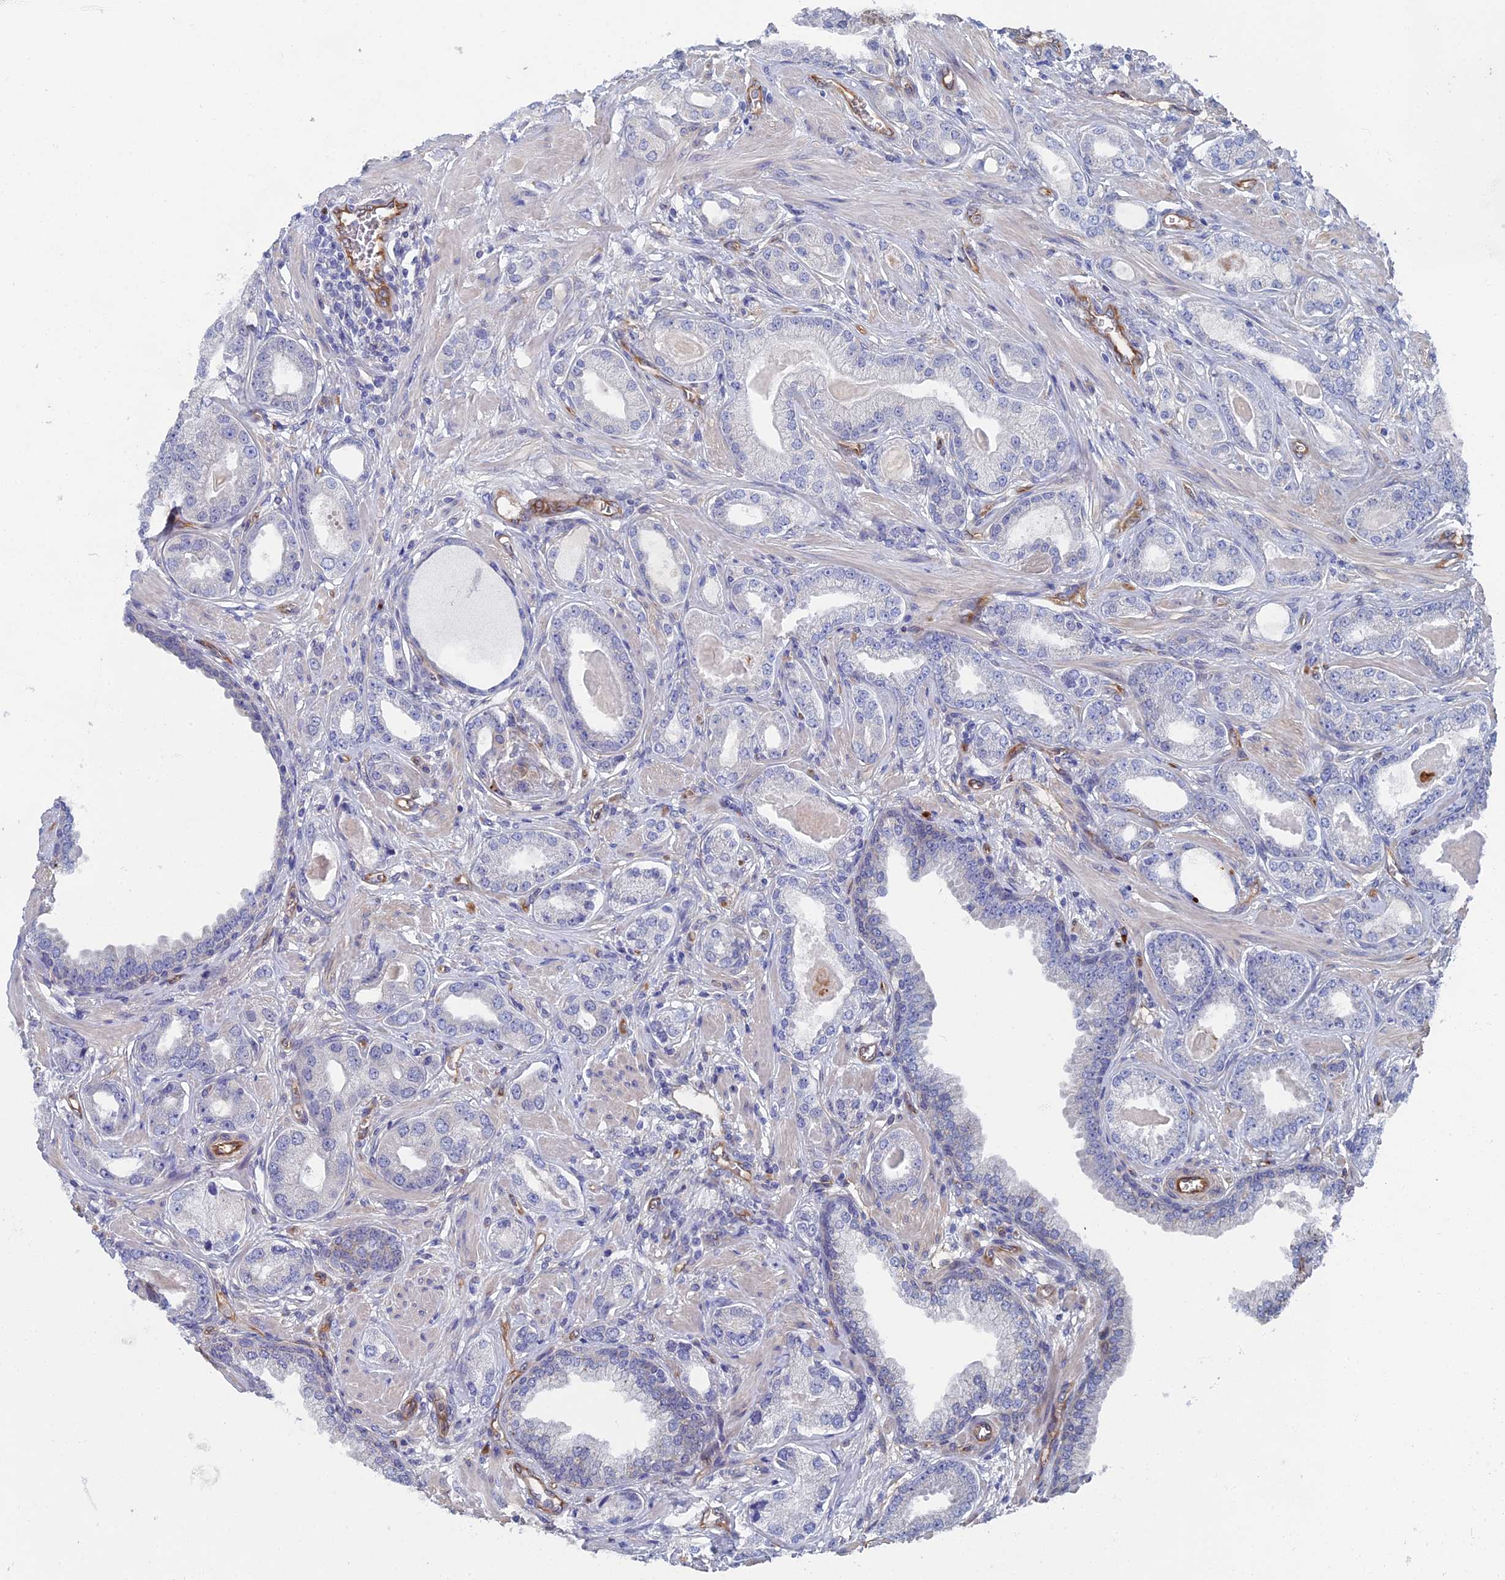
{"staining": {"intensity": "negative", "quantity": "none", "location": "none"}, "tissue": "prostate cancer", "cell_type": "Tumor cells", "image_type": "cancer", "snomed": [{"axis": "morphology", "description": "Adenocarcinoma, Low grade"}, {"axis": "topography", "description": "Prostate"}], "caption": "High power microscopy photomicrograph of an immunohistochemistry photomicrograph of prostate cancer (adenocarcinoma (low-grade)), revealing no significant expression in tumor cells. (DAB immunohistochemistry (IHC), high magnification).", "gene": "ARAP3", "patient": {"sex": "male", "age": 64}}